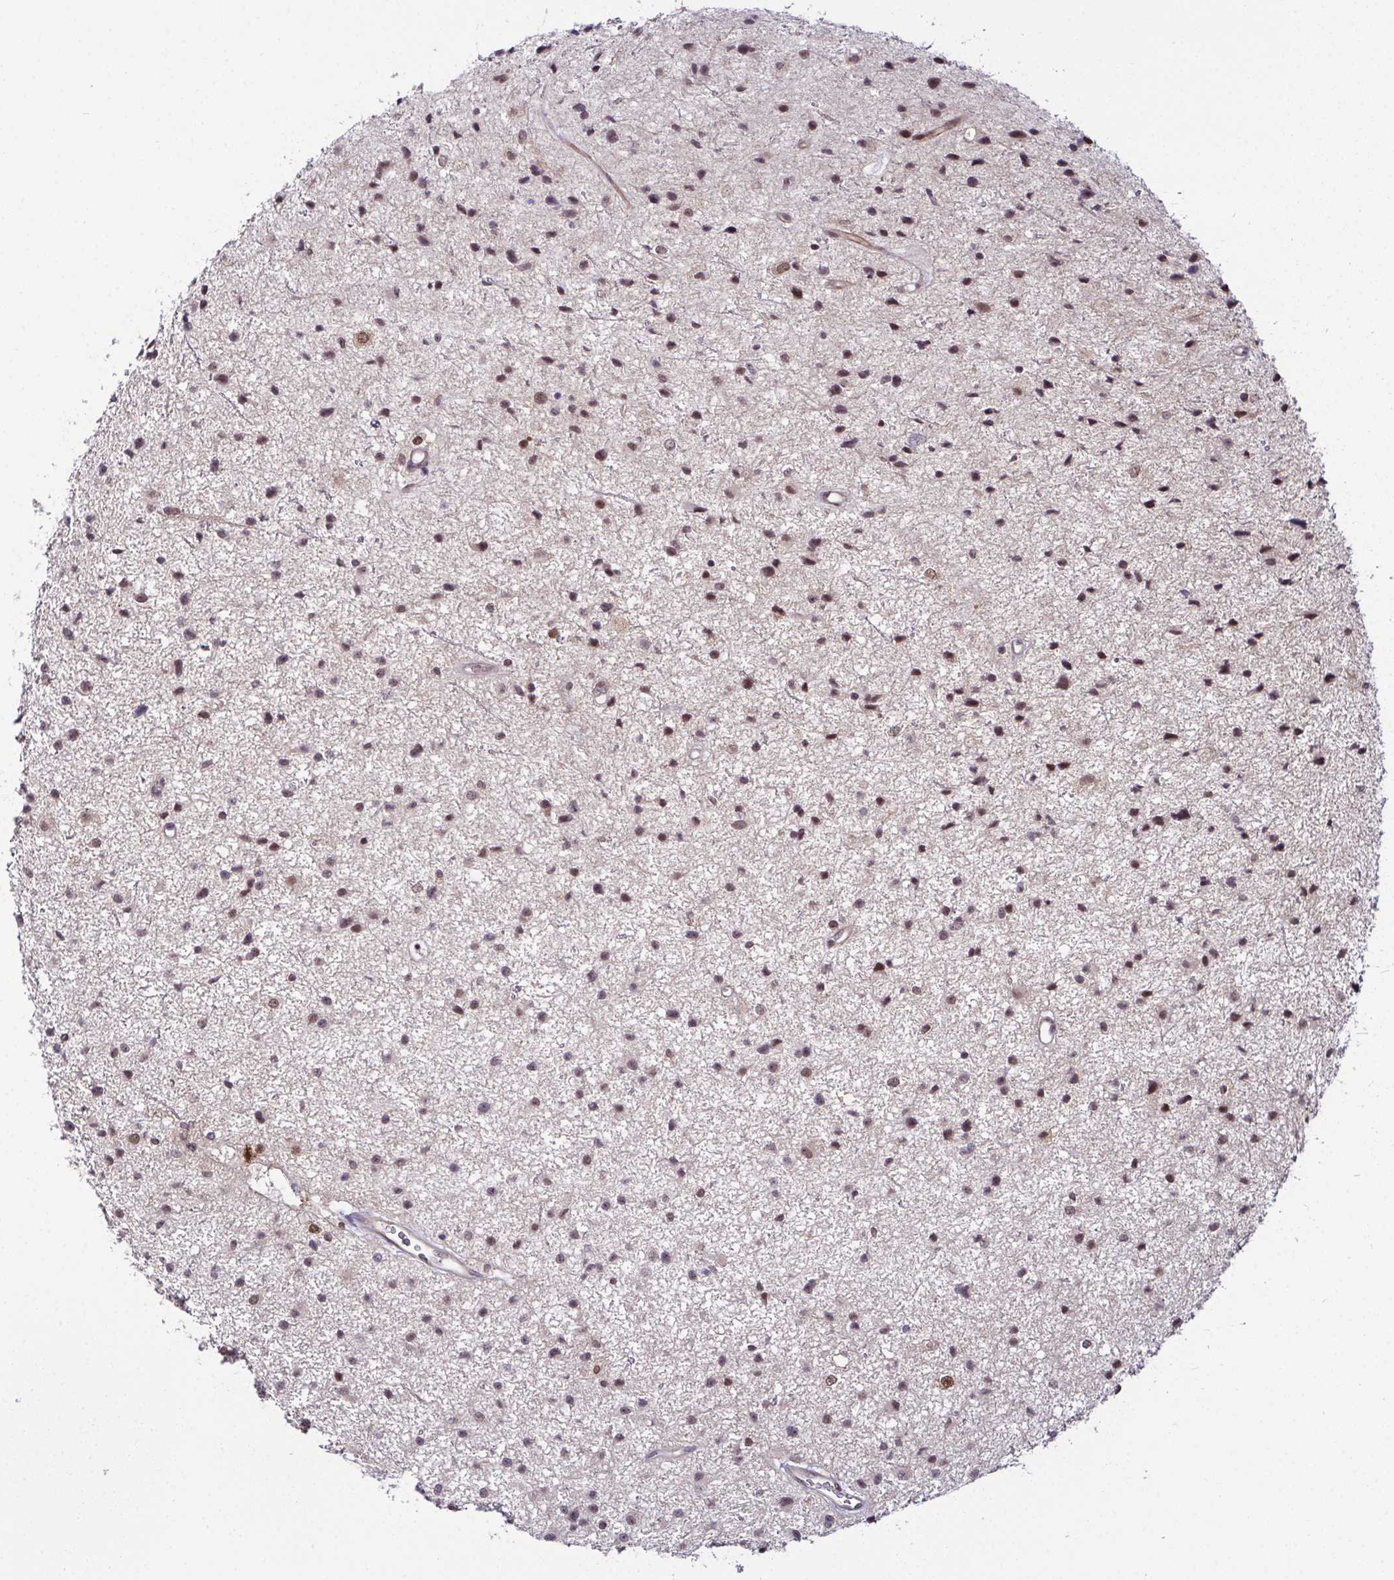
{"staining": {"intensity": "moderate", "quantity": ">75%", "location": "nuclear"}, "tissue": "glioma", "cell_type": "Tumor cells", "image_type": "cancer", "snomed": [{"axis": "morphology", "description": "Glioma, malignant, Low grade"}, {"axis": "topography", "description": "Brain"}], "caption": "A brown stain highlights moderate nuclear expression of a protein in malignant glioma (low-grade) tumor cells.", "gene": "DNAJB1", "patient": {"sex": "male", "age": 43}}